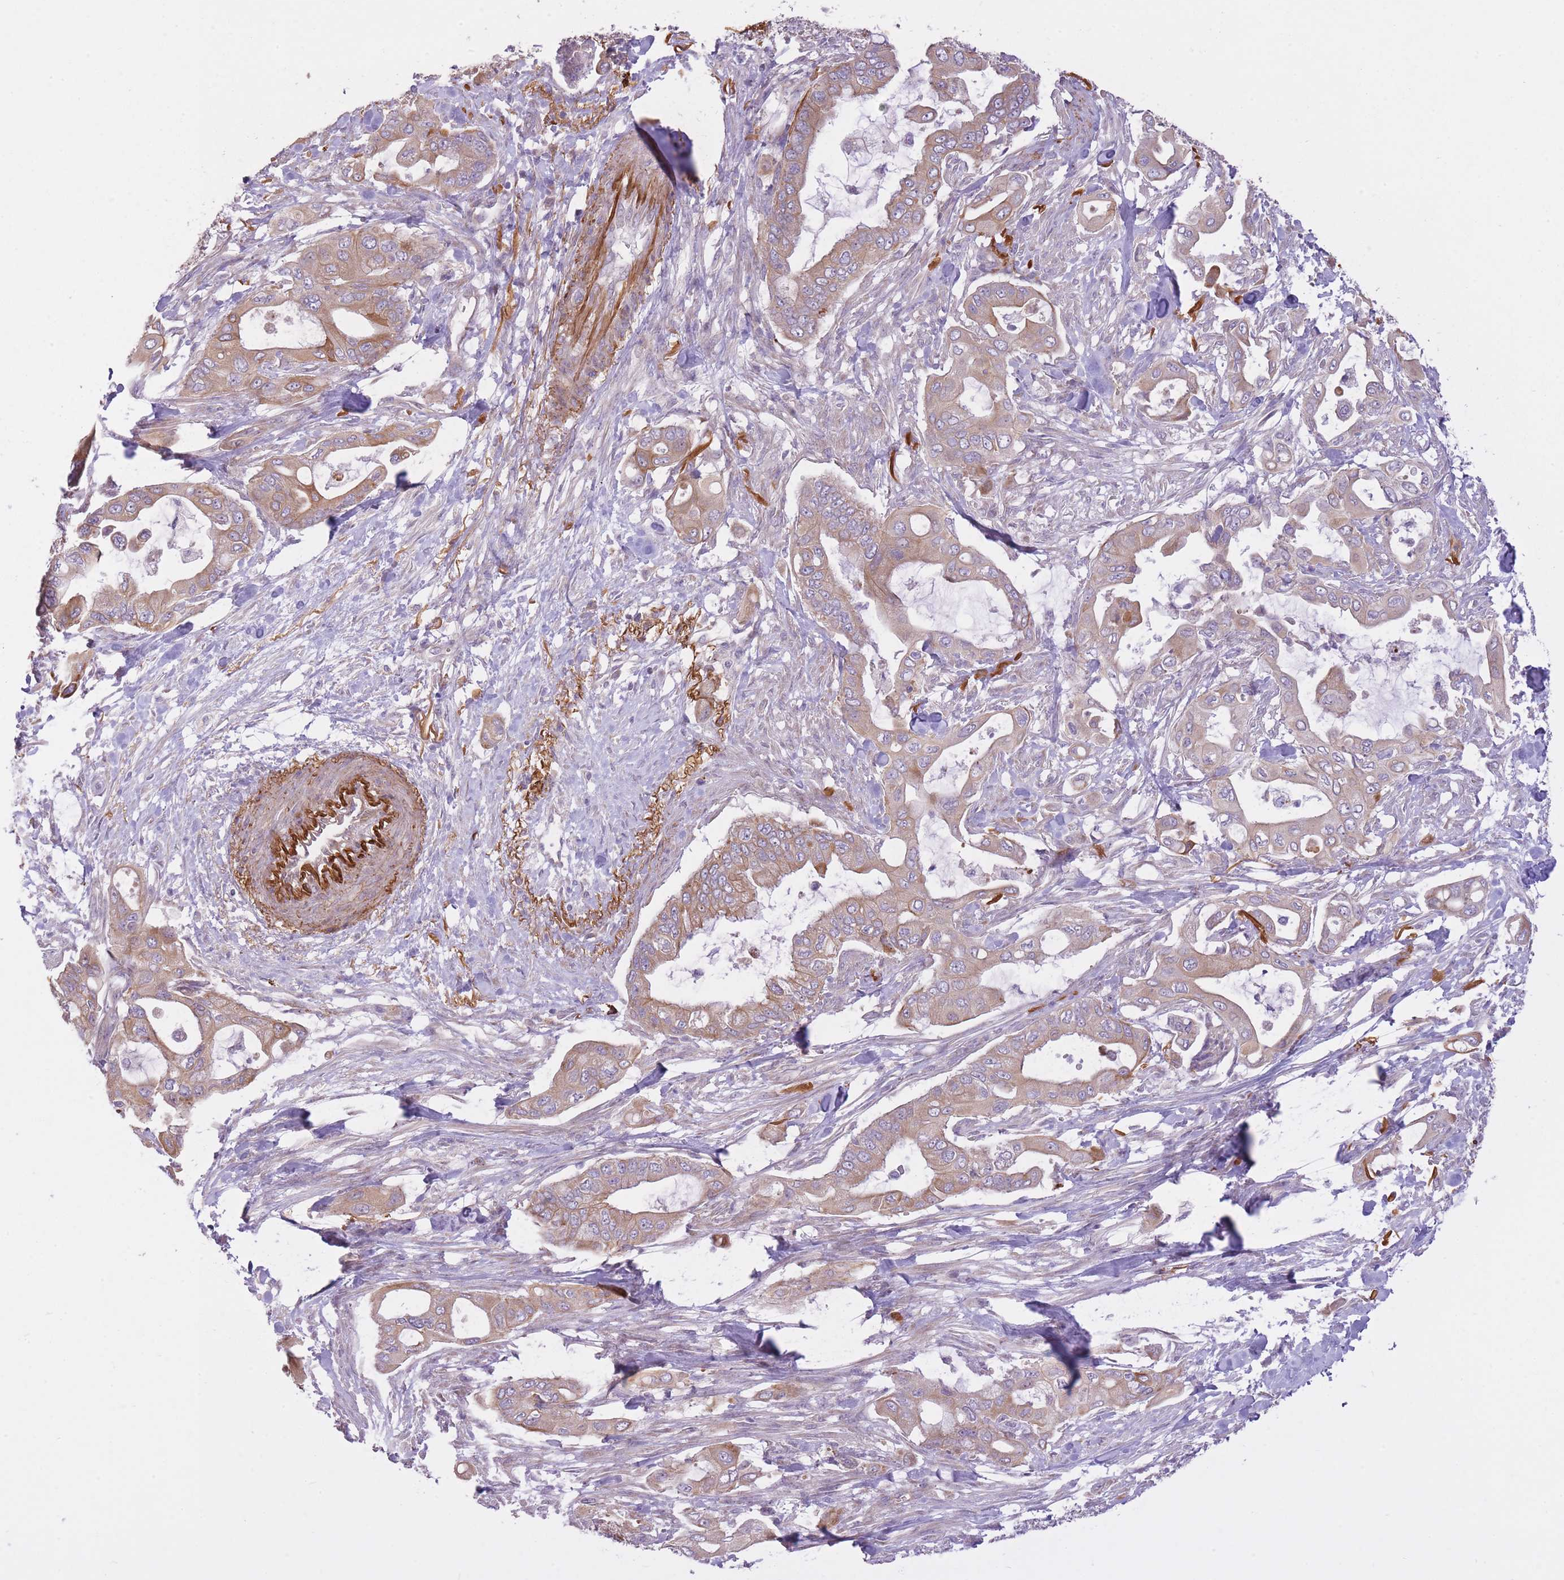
{"staining": {"intensity": "moderate", "quantity": ">75%", "location": "cytoplasmic/membranous"}, "tissue": "pancreatic cancer", "cell_type": "Tumor cells", "image_type": "cancer", "snomed": [{"axis": "morphology", "description": "Adenocarcinoma, NOS"}, {"axis": "topography", "description": "Pancreas"}], "caption": "An image showing moderate cytoplasmic/membranous staining in approximately >75% of tumor cells in pancreatic cancer, as visualized by brown immunohistochemical staining.", "gene": "REV1", "patient": {"sex": "male", "age": 57}}